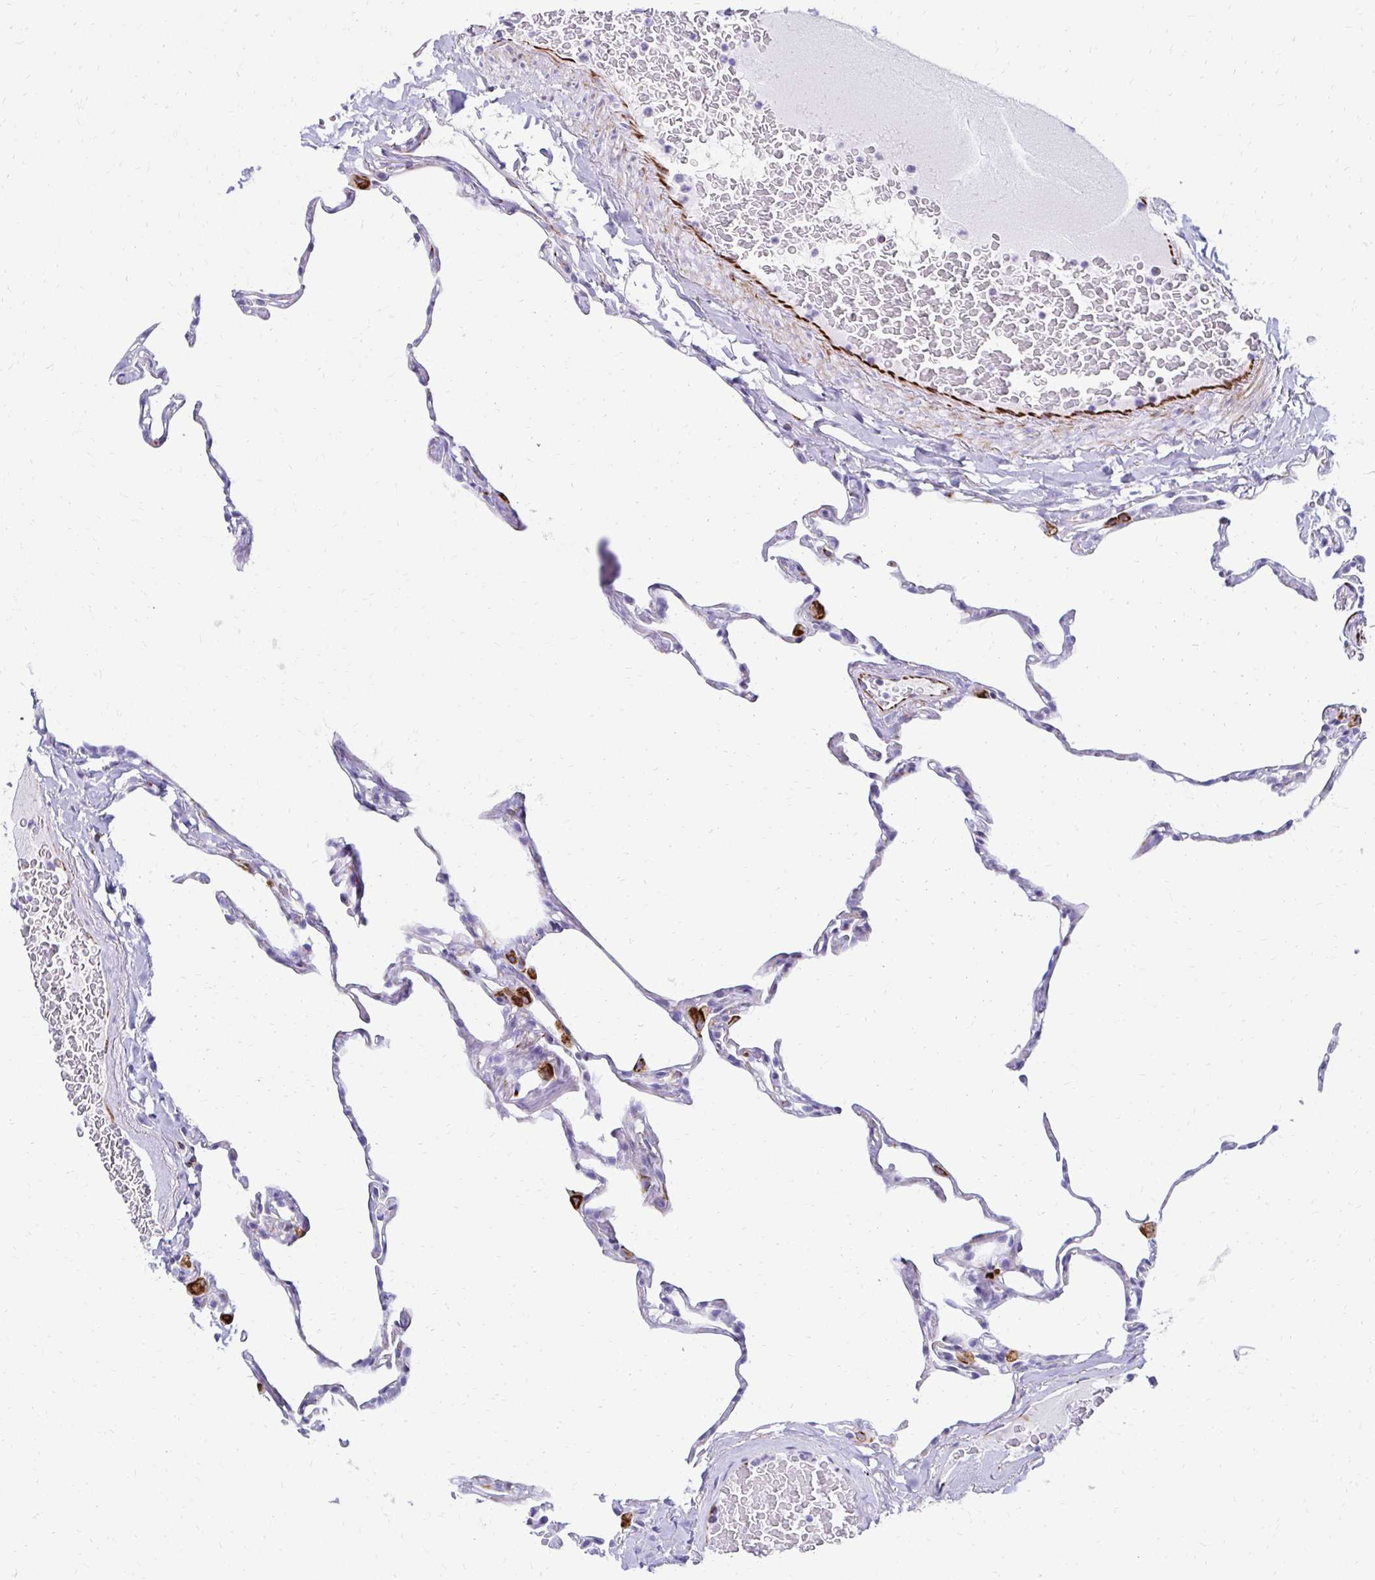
{"staining": {"intensity": "negative", "quantity": "none", "location": "none"}, "tissue": "lung", "cell_type": "Alveolar cells", "image_type": "normal", "snomed": [{"axis": "morphology", "description": "Normal tissue, NOS"}, {"axis": "topography", "description": "Lung"}], "caption": "The micrograph exhibits no significant expression in alveolar cells of lung. The staining was performed using DAB (3,3'-diaminobenzidine) to visualize the protein expression in brown, while the nuclei were stained in blue with hematoxylin (Magnification: 20x).", "gene": "TMEM54", "patient": {"sex": "male", "age": 65}}